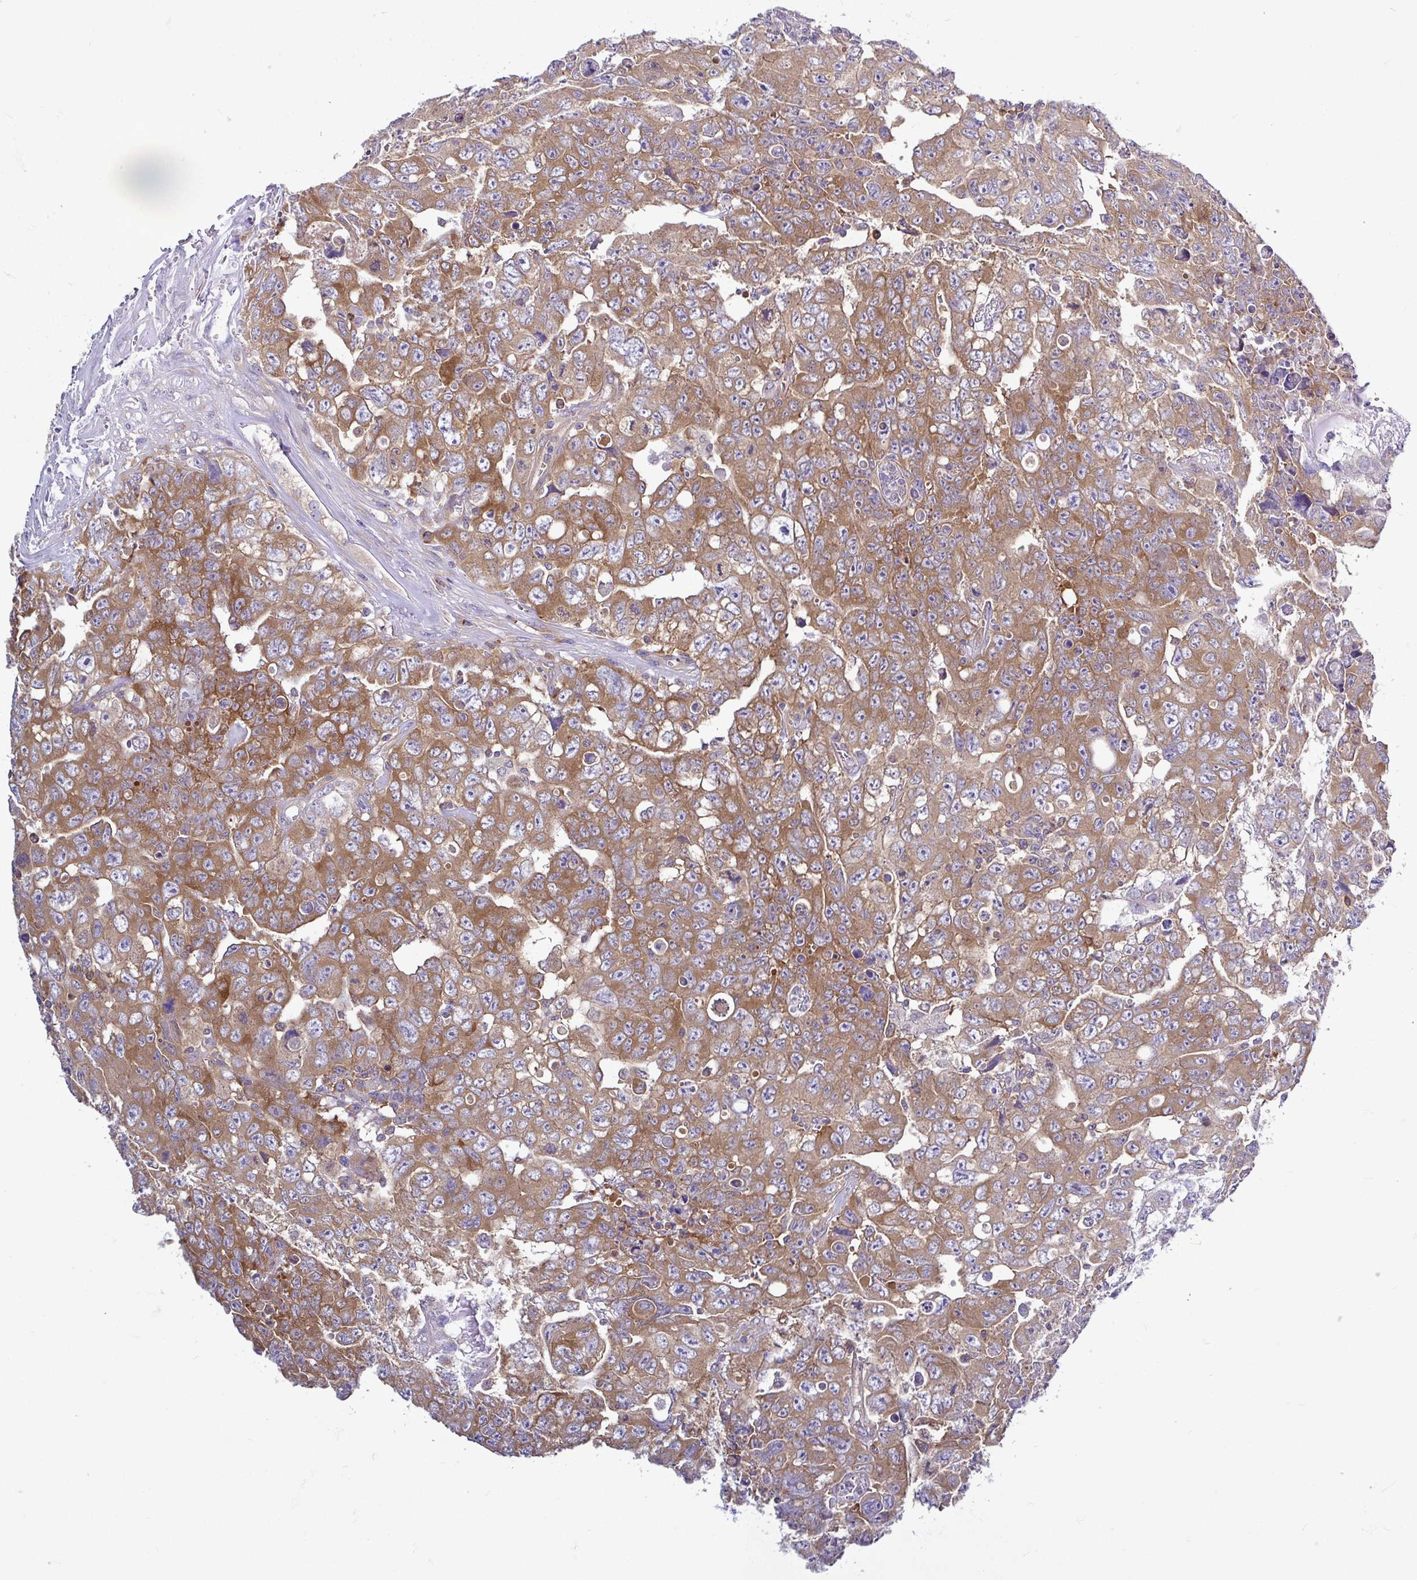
{"staining": {"intensity": "moderate", "quantity": ">75%", "location": "cytoplasmic/membranous"}, "tissue": "testis cancer", "cell_type": "Tumor cells", "image_type": "cancer", "snomed": [{"axis": "morphology", "description": "Carcinoma, Embryonal, NOS"}, {"axis": "topography", "description": "Testis"}], "caption": "Testis cancer (embryonal carcinoma) stained with a protein marker reveals moderate staining in tumor cells.", "gene": "LARS1", "patient": {"sex": "male", "age": 24}}